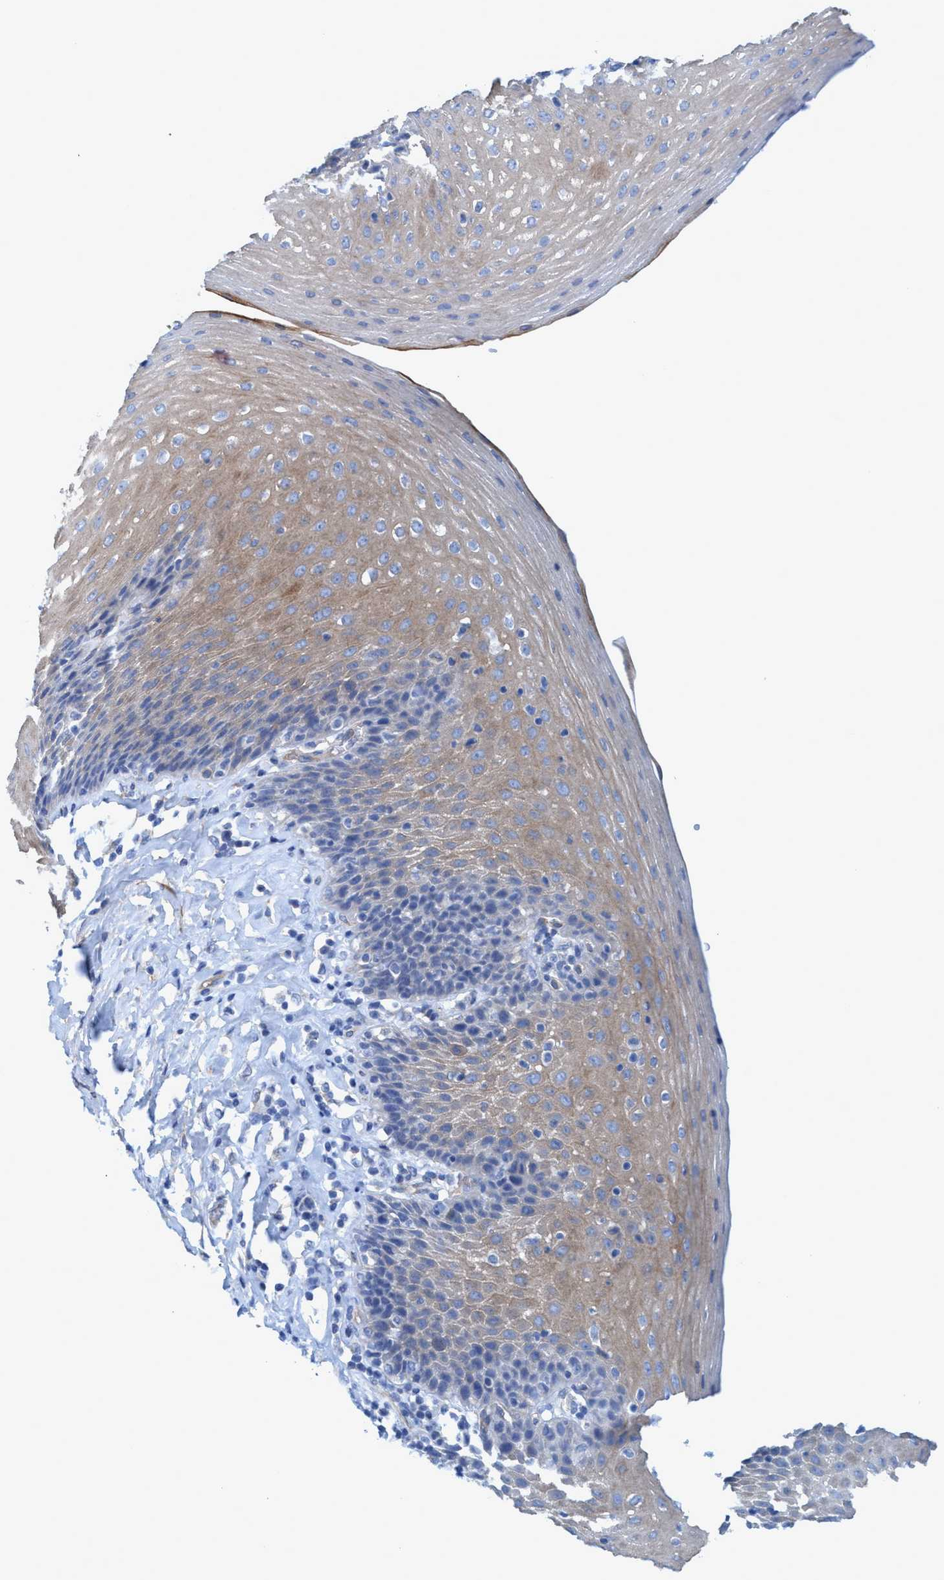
{"staining": {"intensity": "moderate", "quantity": ">75%", "location": "cytoplasmic/membranous"}, "tissue": "esophagus", "cell_type": "Squamous epithelial cells", "image_type": "normal", "snomed": [{"axis": "morphology", "description": "Normal tissue, NOS"}, {"axis": "topography", "description": "Esophagus"}], "caption": "DAB (3,3'-diaminobenzidine) immunohistochemical staining of normal human esophagus reveals moderate cytoplasmic/membranous protein staining in approximately >75% of squamous epithelial cells.", "gene": "GULP1", "patient": {"sex": "female", "age": 61}}